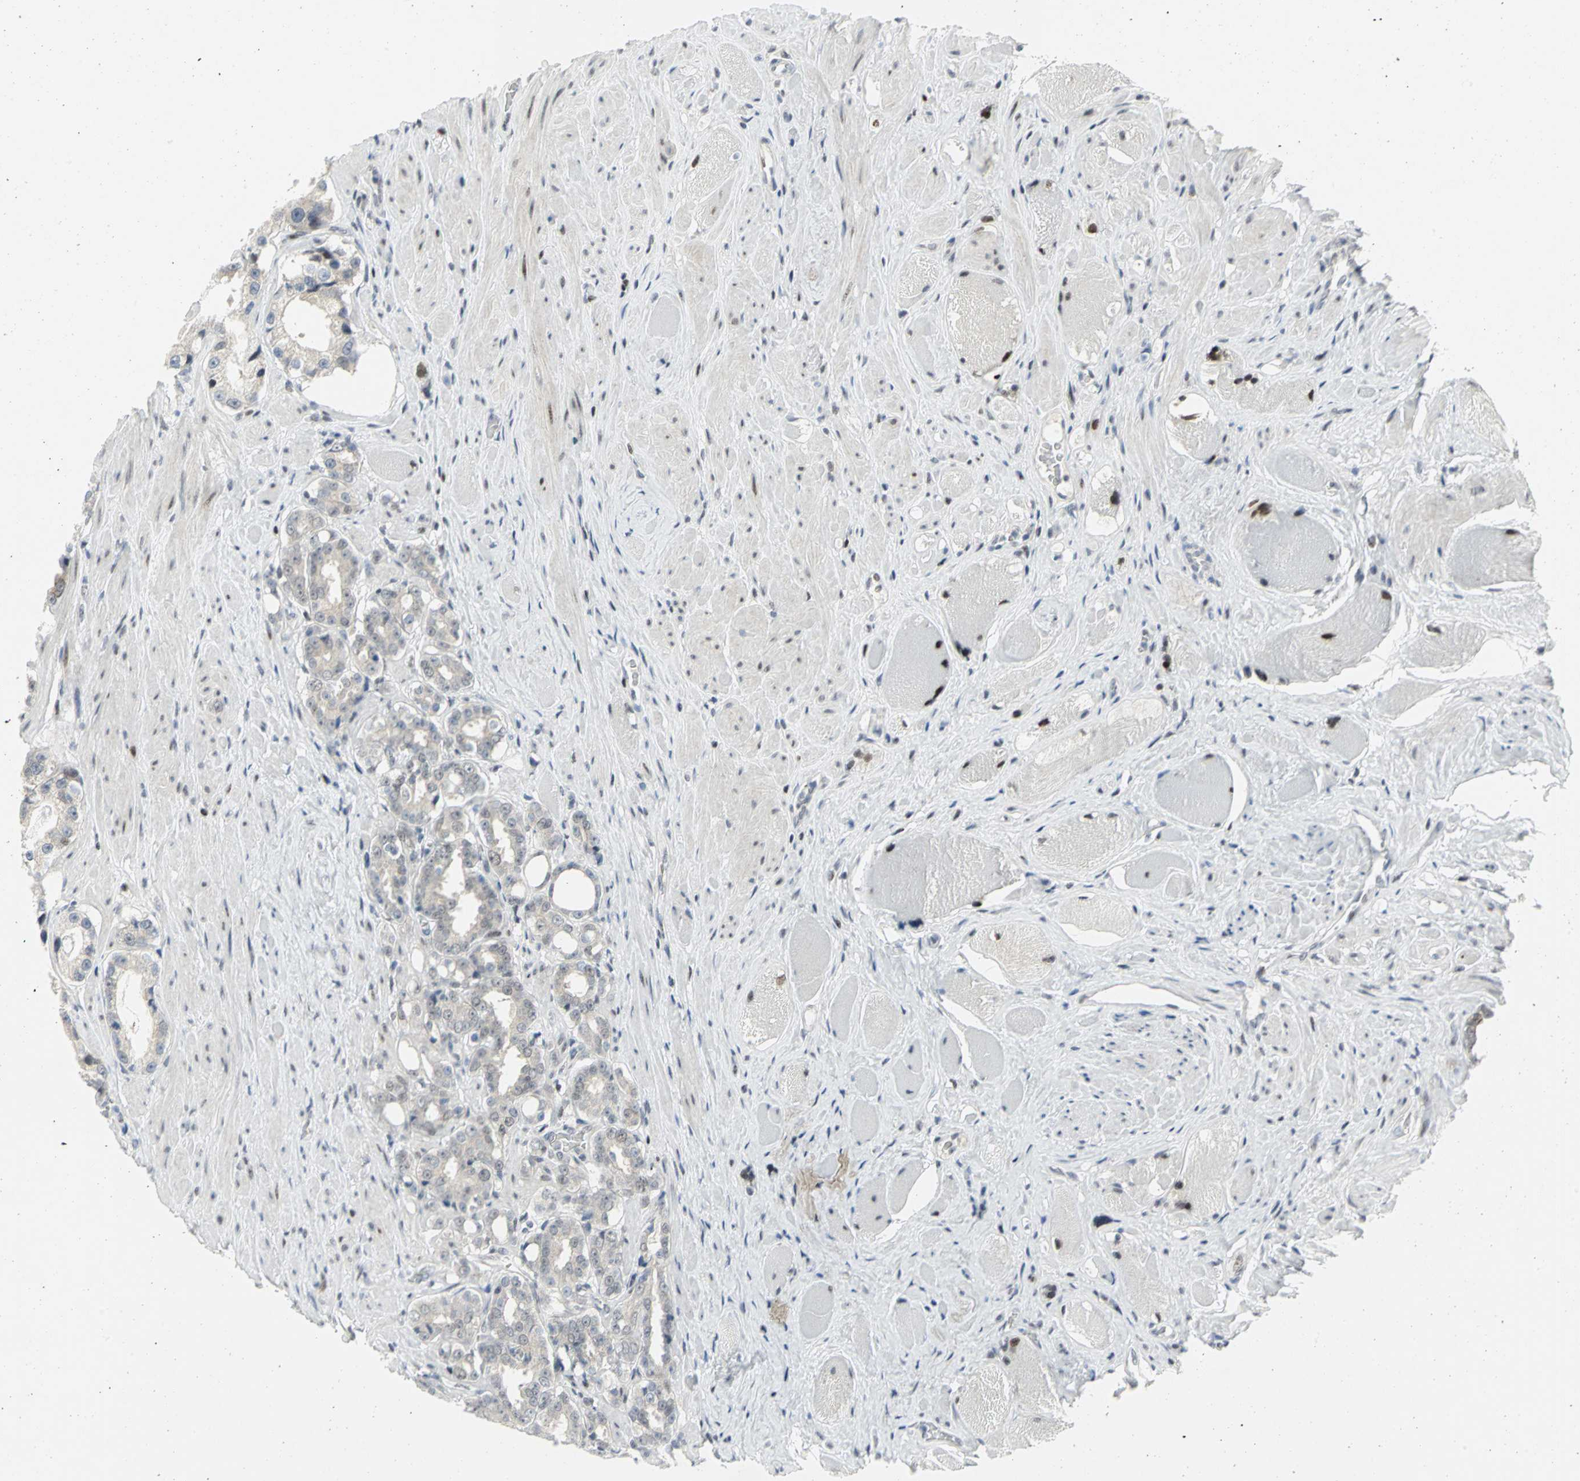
{"staining": {"intensity": "weak", "quantity": "<25%", "location": "nuclear"}, "tissue": "prostate cancer", "cell_type": "Tumor cells", "image_type": "cancer", "snomed": [{"axis": "morphology", "description": "Adenocarcinoma, Medium grade"}, {"axis": "topography", "description": "Prostate"}], "caption": "A histopathology image of human prostate cancer is negative for staining in tumor cells.", "gene": "RPA1", "patient": {"sex": "male", "age": 60}}